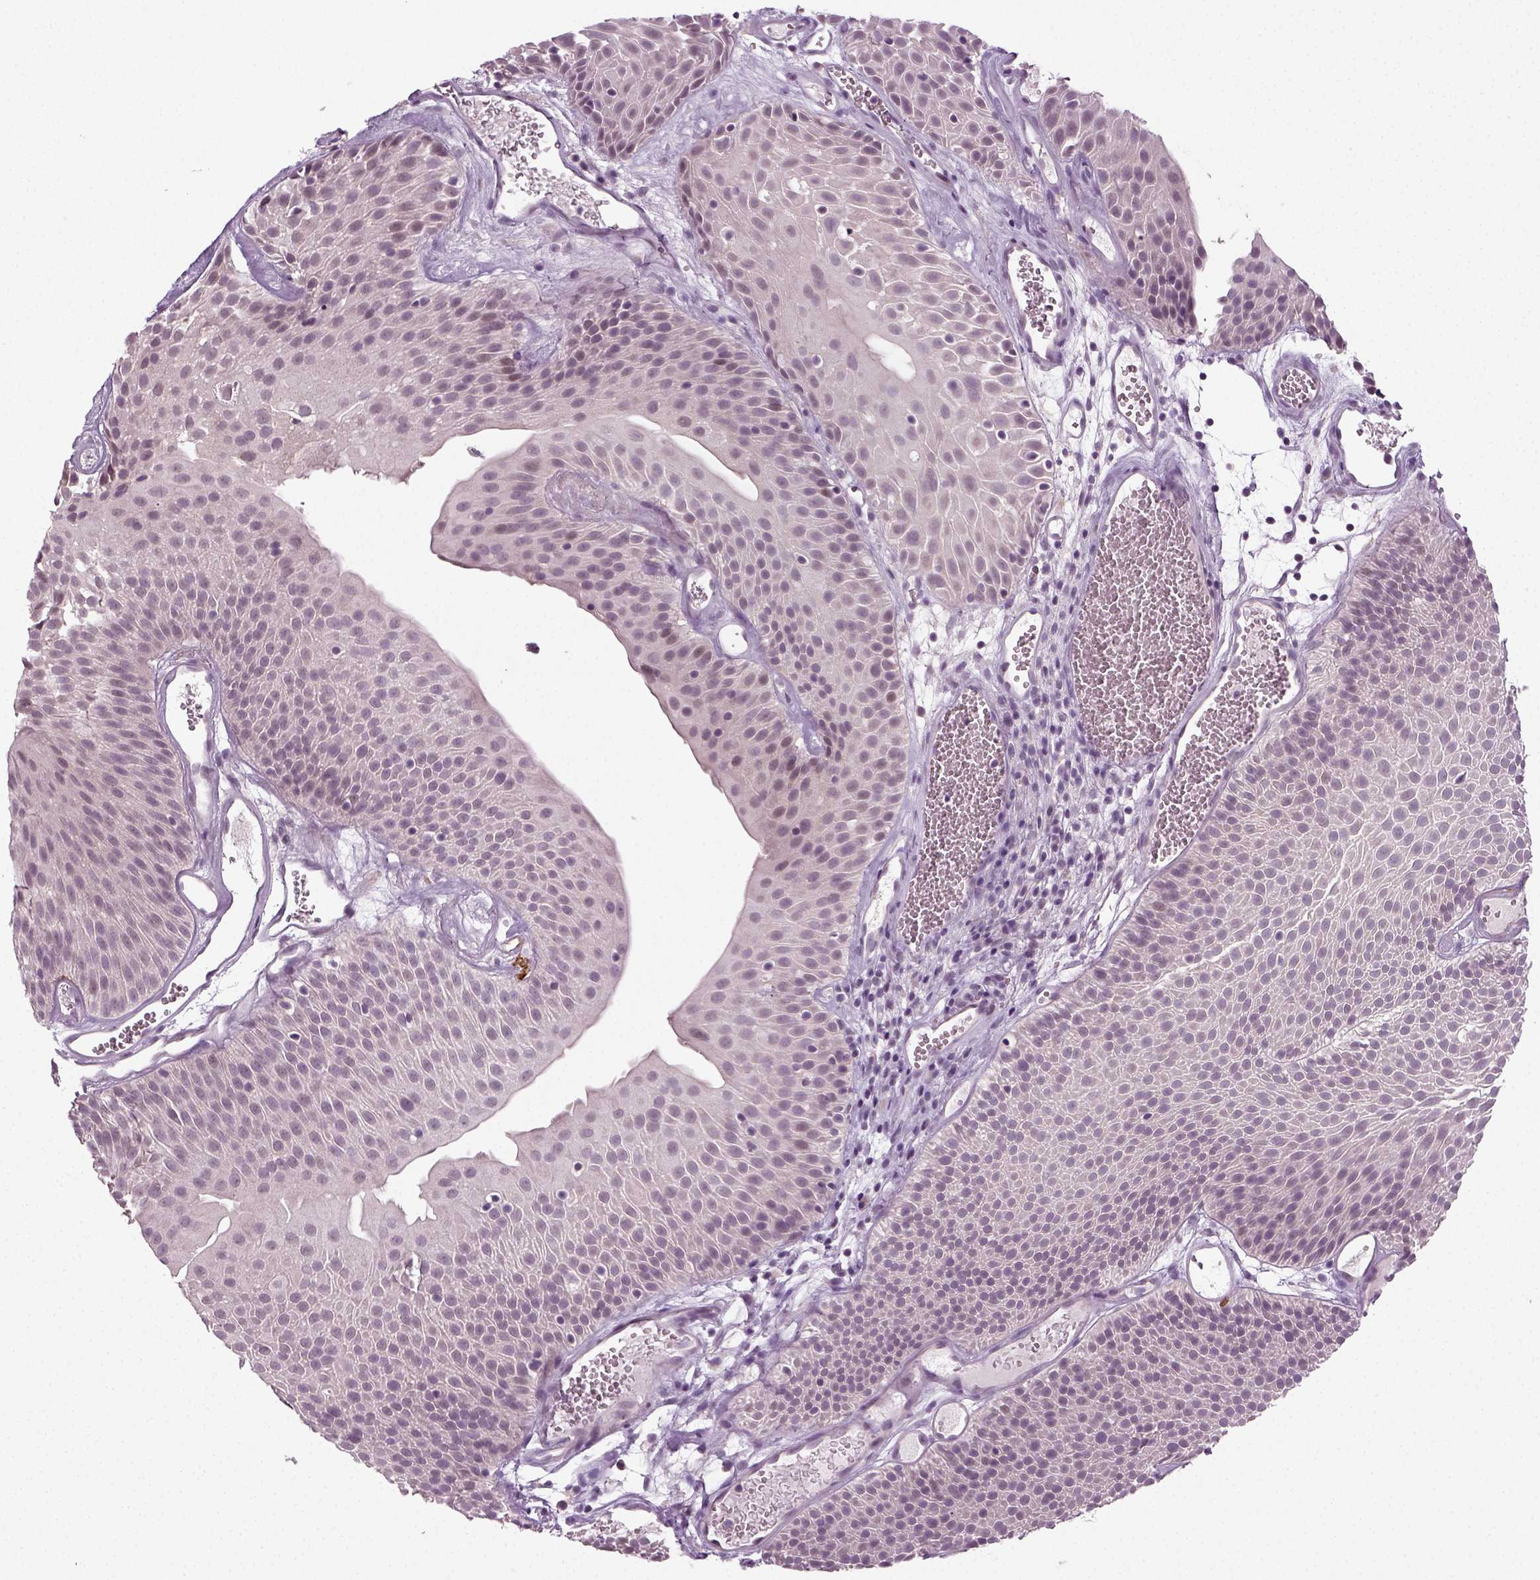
{"staining": {"intensity": "negative", "quantity": "none", "location": "none"}, "tissue": "urothelial cancer", "cell_type": "Tumor cells", "image_type": "cancer", "snomed": [{"axis": "morphology", "description": "Urothelial carcinoma, Low grade"}, {"axis": "topography", "description": "Urinary bladder"}], "caption": "This histopathology image is of urothelial cancer stained with immunohistochemistry (IHC) to label a protein in brown with the nuclei are counter-stained blue. There is no staining in tumor cells. Brightfield microscopy of immunohistochemistry stained with DAB (brown) and hematoxylin (blue), captured at high magnification.", "gene": "SYNGAP1", "patient": {"sex": "male", "age": 52}}